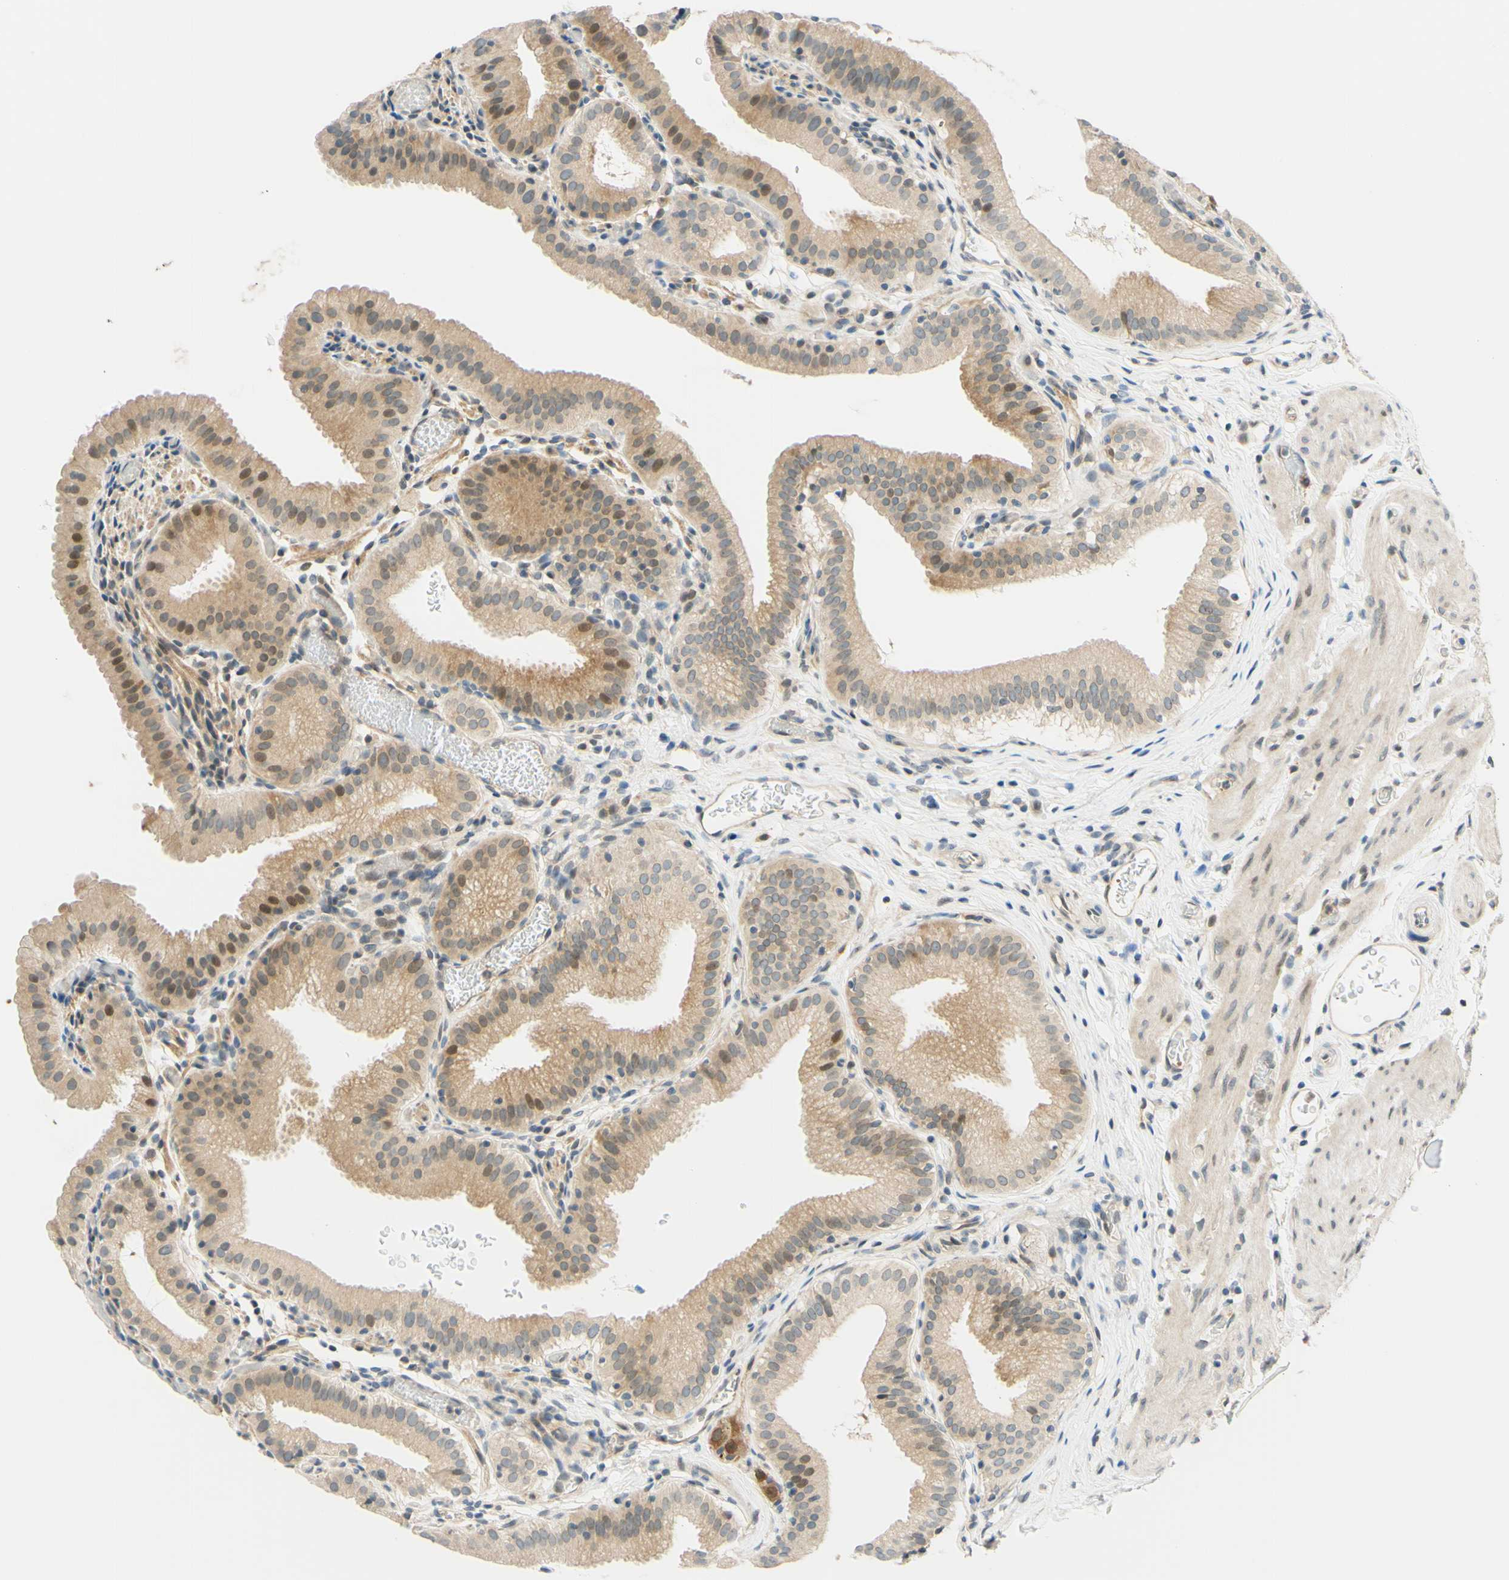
{"staining": {"intensity": "moderate", "quantity": ">75%", "location": "cytoplasmic/membranous"}, "tissue": "gallbladder", "cell_type": "Glandular cells", "image_type": "normal", "snomed": [{"axis": "morphology", "description": "Normal tissue, NOS"}, {"axis": "topography", "description": "Gallbladder"}], "caption": "Gallbladder stained with DAB (3,3'-diaminobenzidine) immunohistochemistry (IHC) exhibits medium levels of moderate cytoplasmic/membranous staining in about >75% of glandular cells. Ihc stains the protein in brown and the nuclei are stained blue.", "gene": "C2CD2L", "patient": {"sex": "male", "age": 54}}